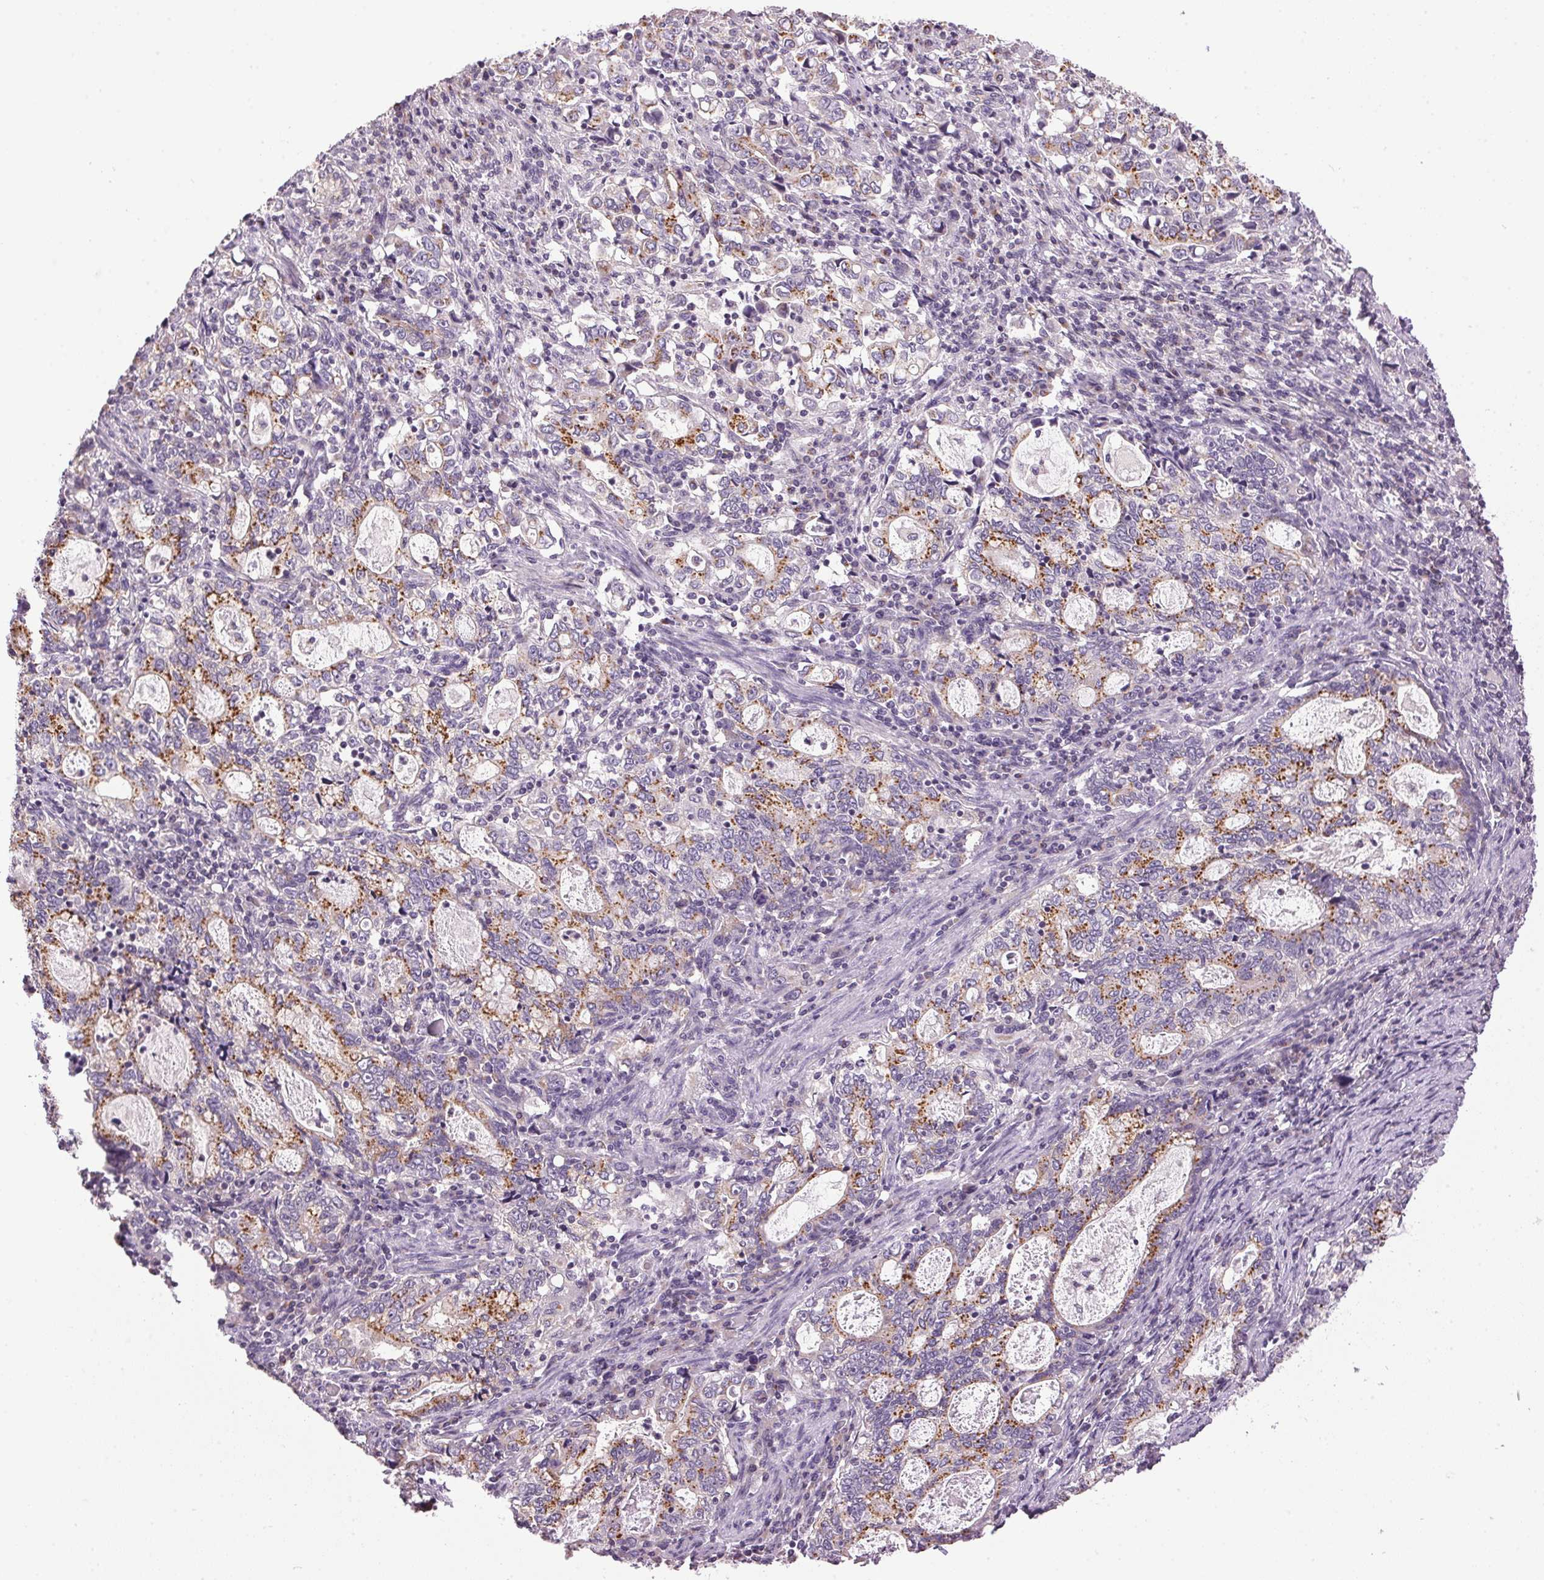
{"staining": {"intensity": "moderate", "quantity": "25%-75%", "location": "cytoplasmic/membranous"}, "tissue": "stomach cancer", "cell_type": "Tumor cells", "image_type": "cancer", "snomed": [{"axis": "morphology", "description": "Adenocarcinoma, NOS"}, {"axis": "topography", "description": "Stomach, lower"}], "caption": "Protein analysis of stomach cancer tissue reveals moderate cytoplasmic/membranous staining in about 25%-75% of tumor cells. (DAB (3,3'-diaminobenzidine) = brown stain, brightfield microscopy at high magnification).", "gene": "GOLPH3", "patient": {"sex": "female", "age": 72}}